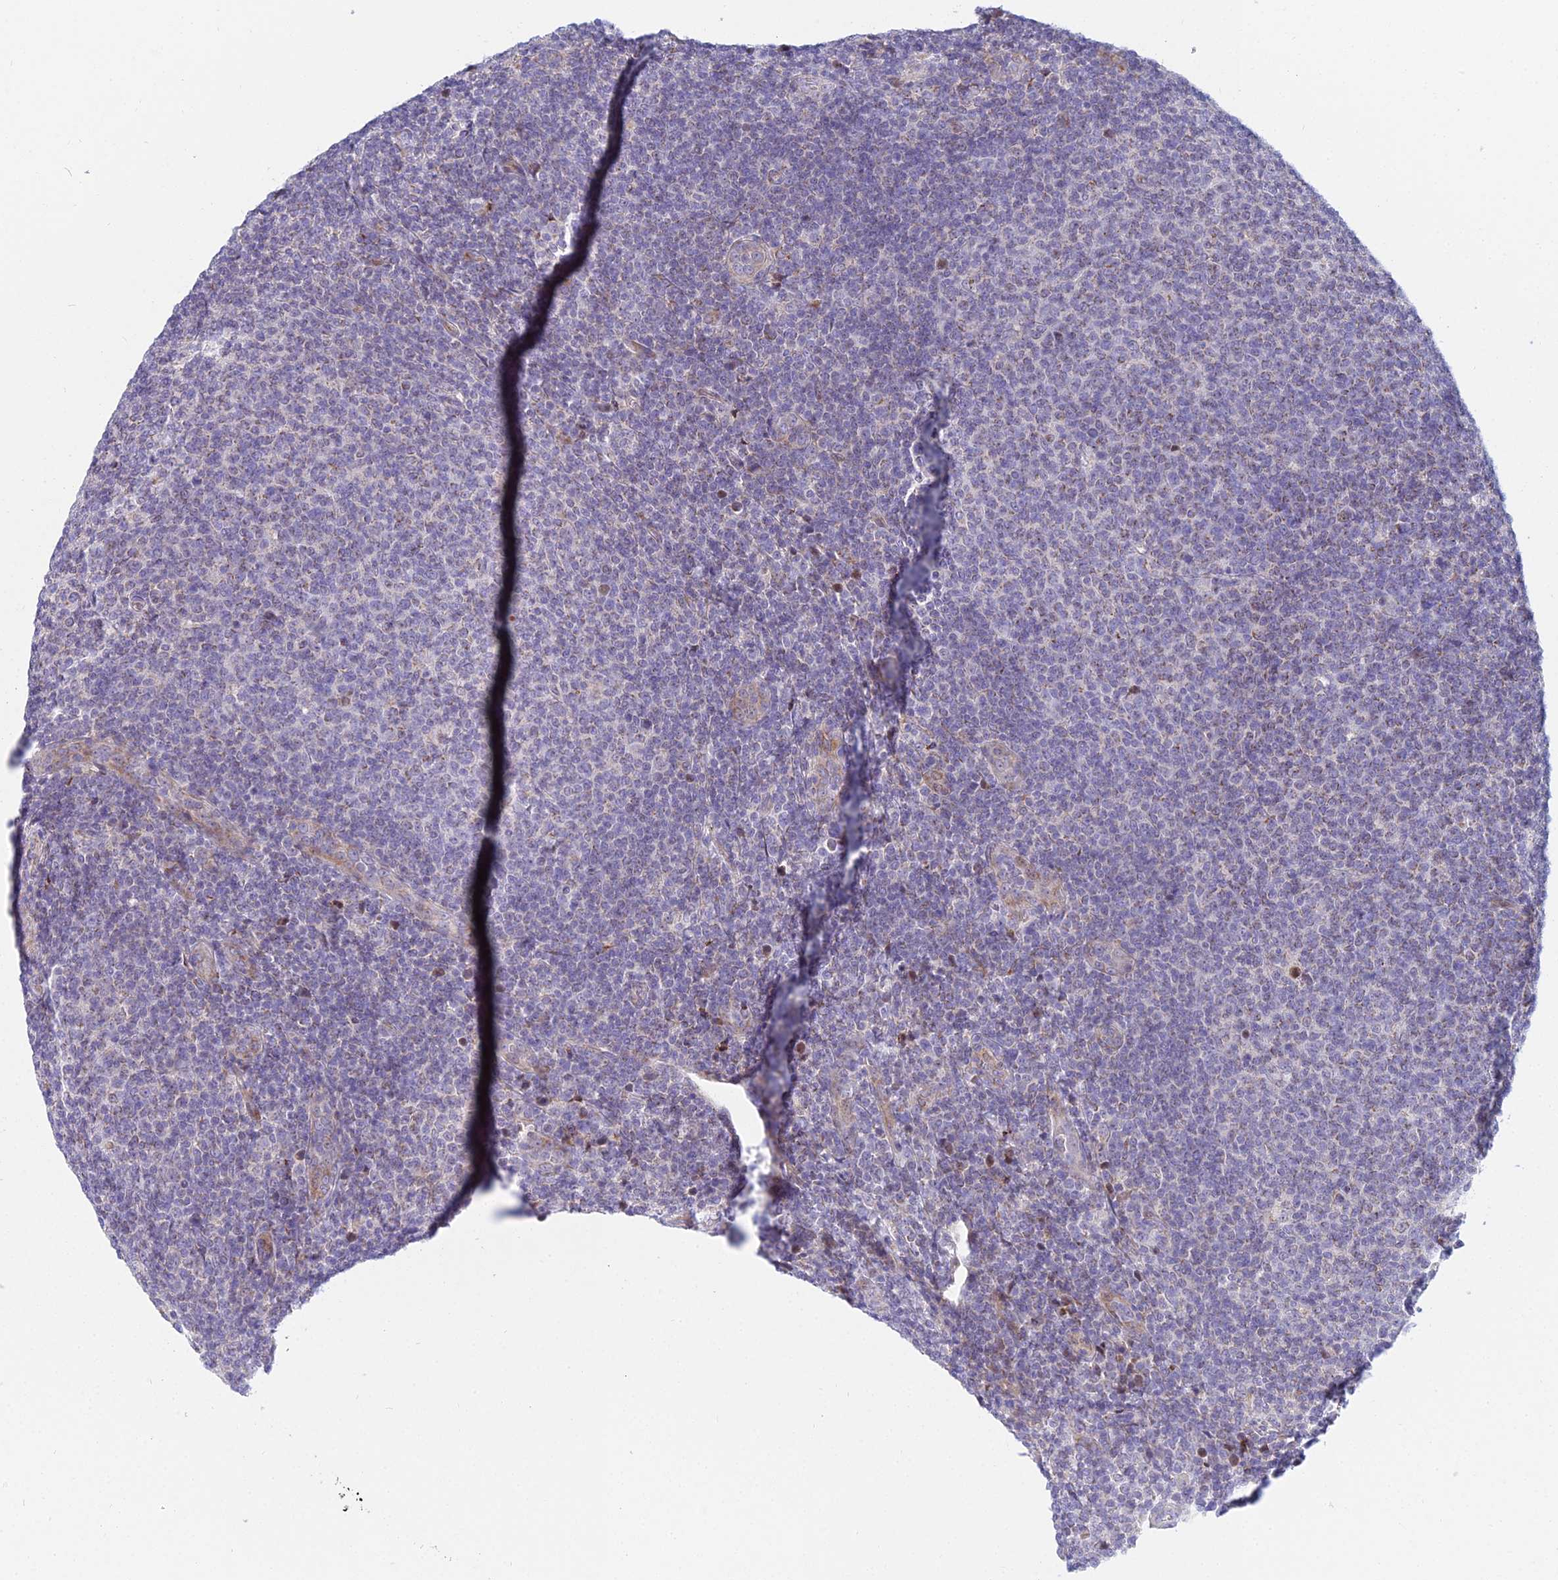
{"staining": {"intensity": "weak", "quantity": "<25%", "location": "cytoplasmic/membranous"}, "tissue": "lymphoma", "cell_type": "Tumor cells", "image_type": "cancer", "snomed": [{"axis": "morphology", "description": "Malignant lymphoma, non-Hodgkin's type, Low grade"}, {"axis": "topography", "description": "Lymph node"}], "caption": "Histopathology image shows no protein expression in tumor cells of low-grade malignant lymphoma, non-Hodgkin's type tissue. (Brightfield microscopy of DAB immunohistochemistry at high magnification).", "gene": "PRR13", "patient": {"sex": "male", "age": 66}}